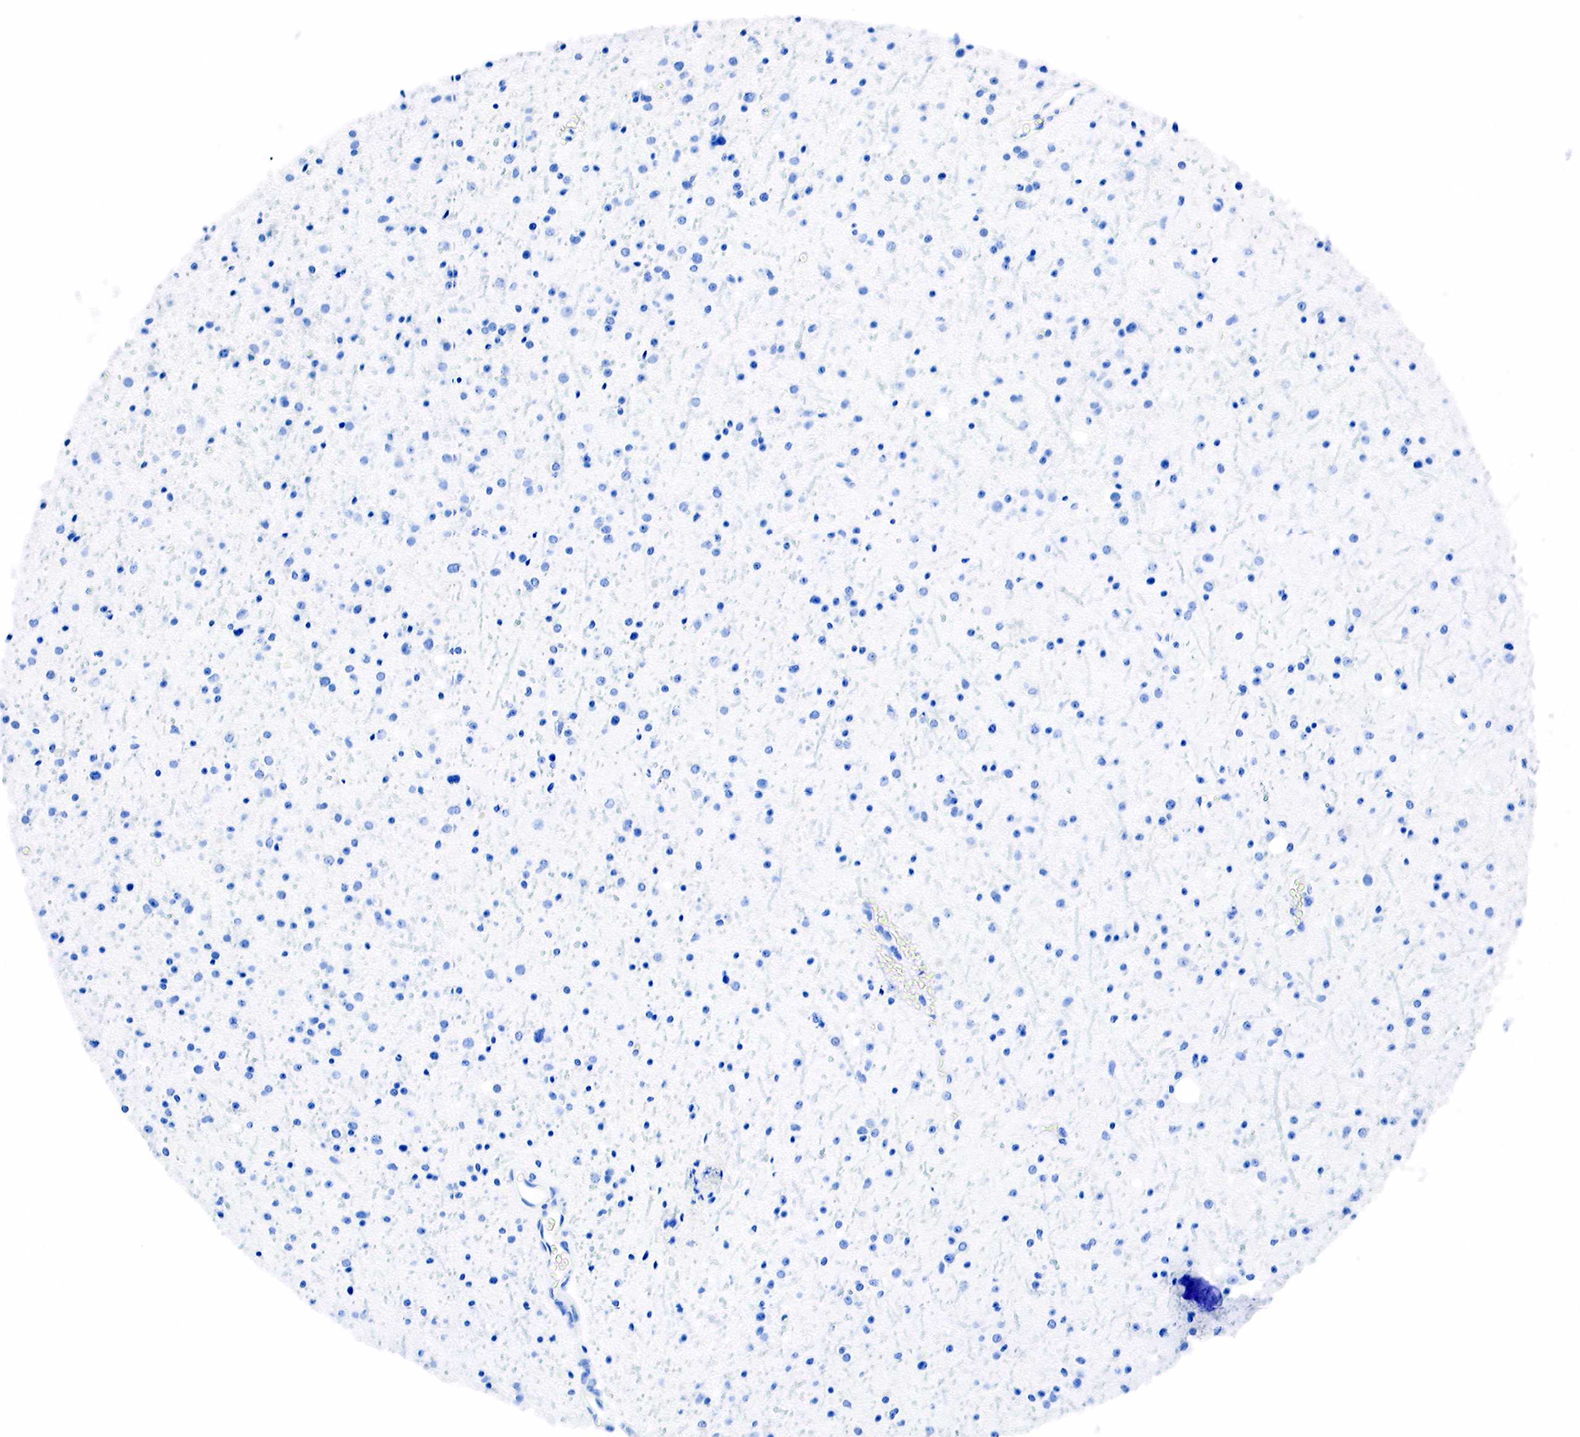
{"staining": {"intensity": "negative", "quantity": "none", "location": "none"}, "tissue": "glioma", "cell_type": "Tumor cells", "image_type": "cancer", "snomed": [{"axis": "morphology", "description": "Glioma, malignant, Low grade"}, {"axis": "topography", "description": "Brain"}], "caption": "Immunohistochemistry (IHC) photomicrograph of human glioma stained for a protein (brown), which shows no positivity in tumor cells.", "gene": "PTH", "patient": {"sex": "female", "age": 46}}